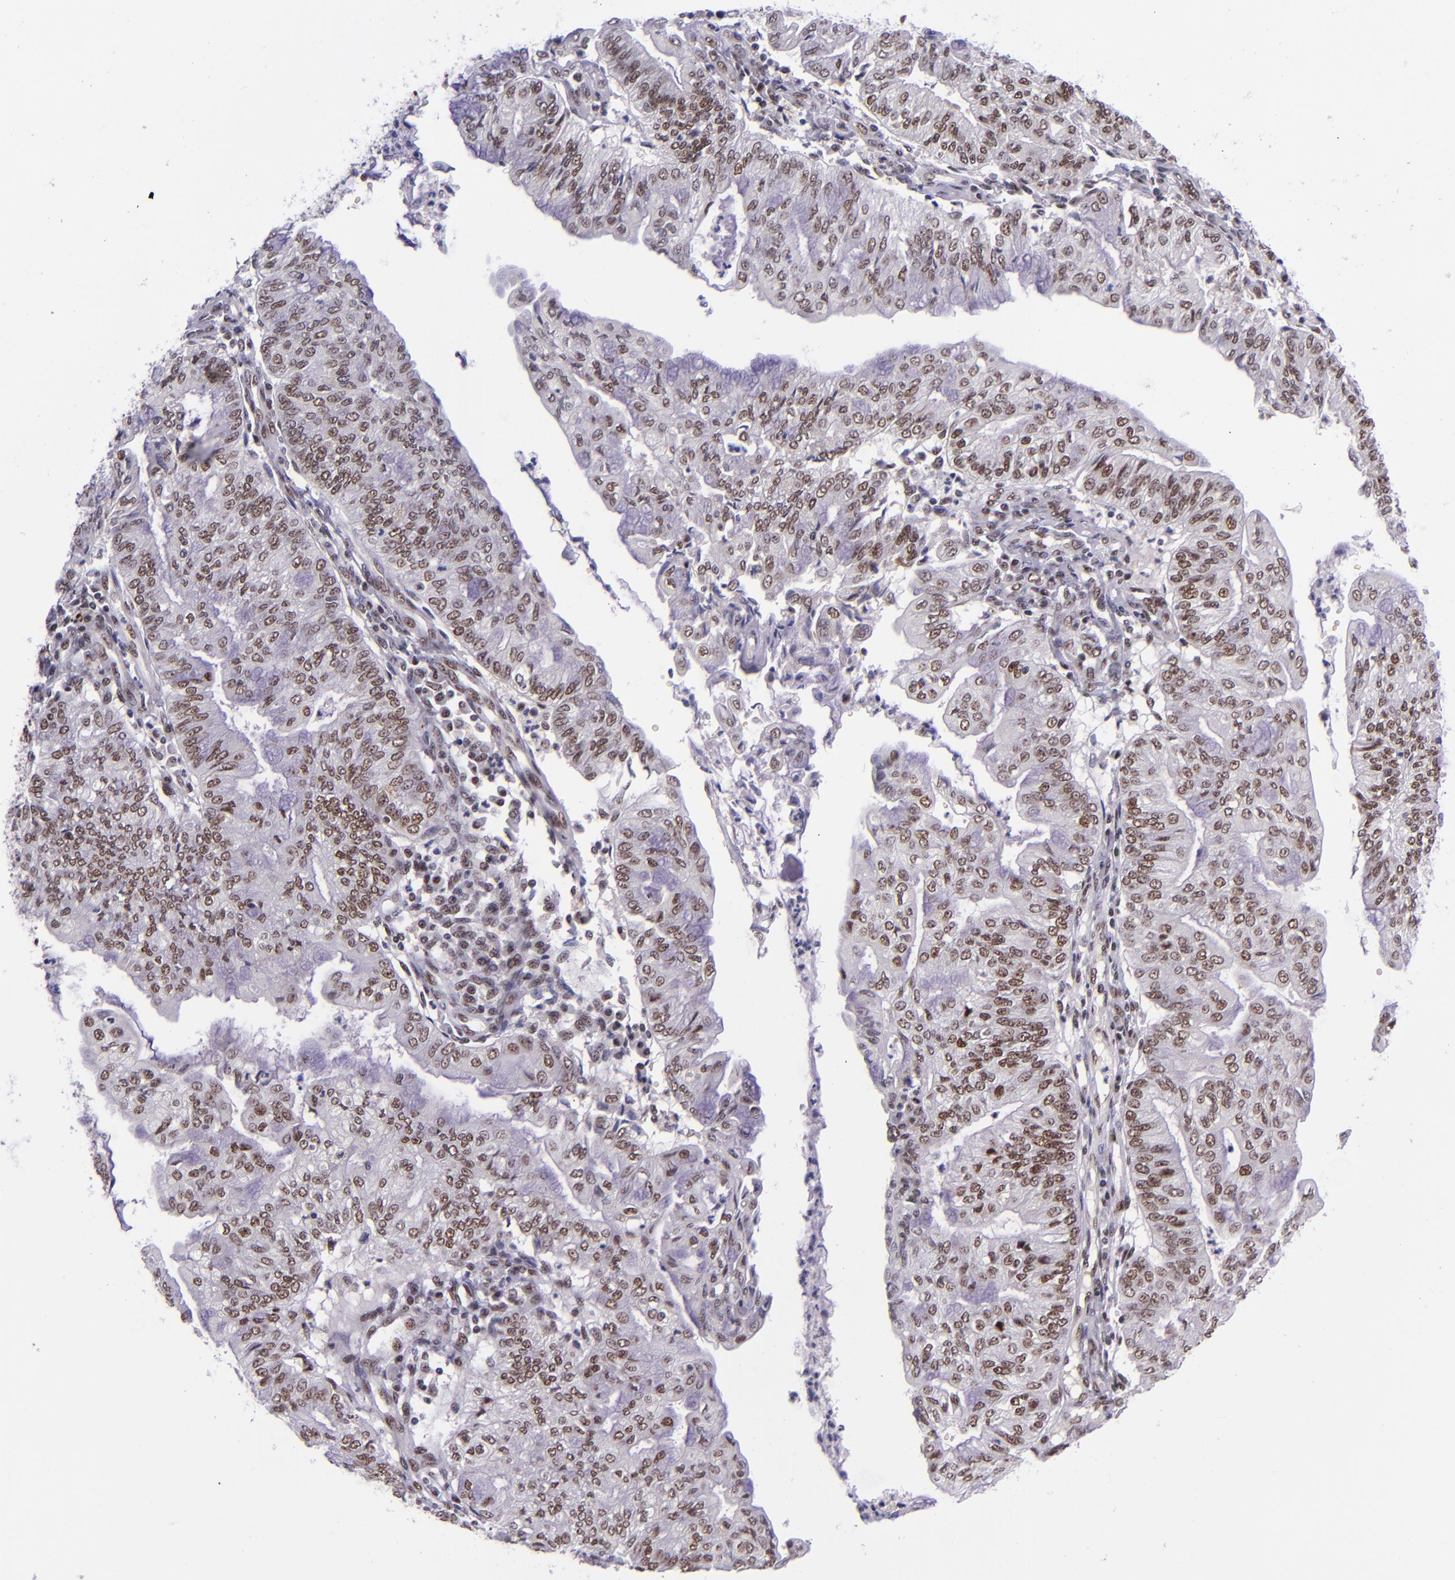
{"staining": {"intensity": "moderate", "quantity": ">75%", "location": "nuclear"}, "tissue": "endometrial cancer", "cell_type": "Tumor cells", "image_type": "cancer", "snomed": [{"axis": "morphology", "description": "Adenocarcinoma, NOS"}, {"axis": "topography", "description": "Endometrium"}], "caption": "Immunohistochemistry (IHC) of human endometrial adenocarcinoma displays medium levels of moderate nuclear positivity in about >75% of tumor cells.", "gene": "GPKOW", "patient": {"sex": "female", "age": 59}}